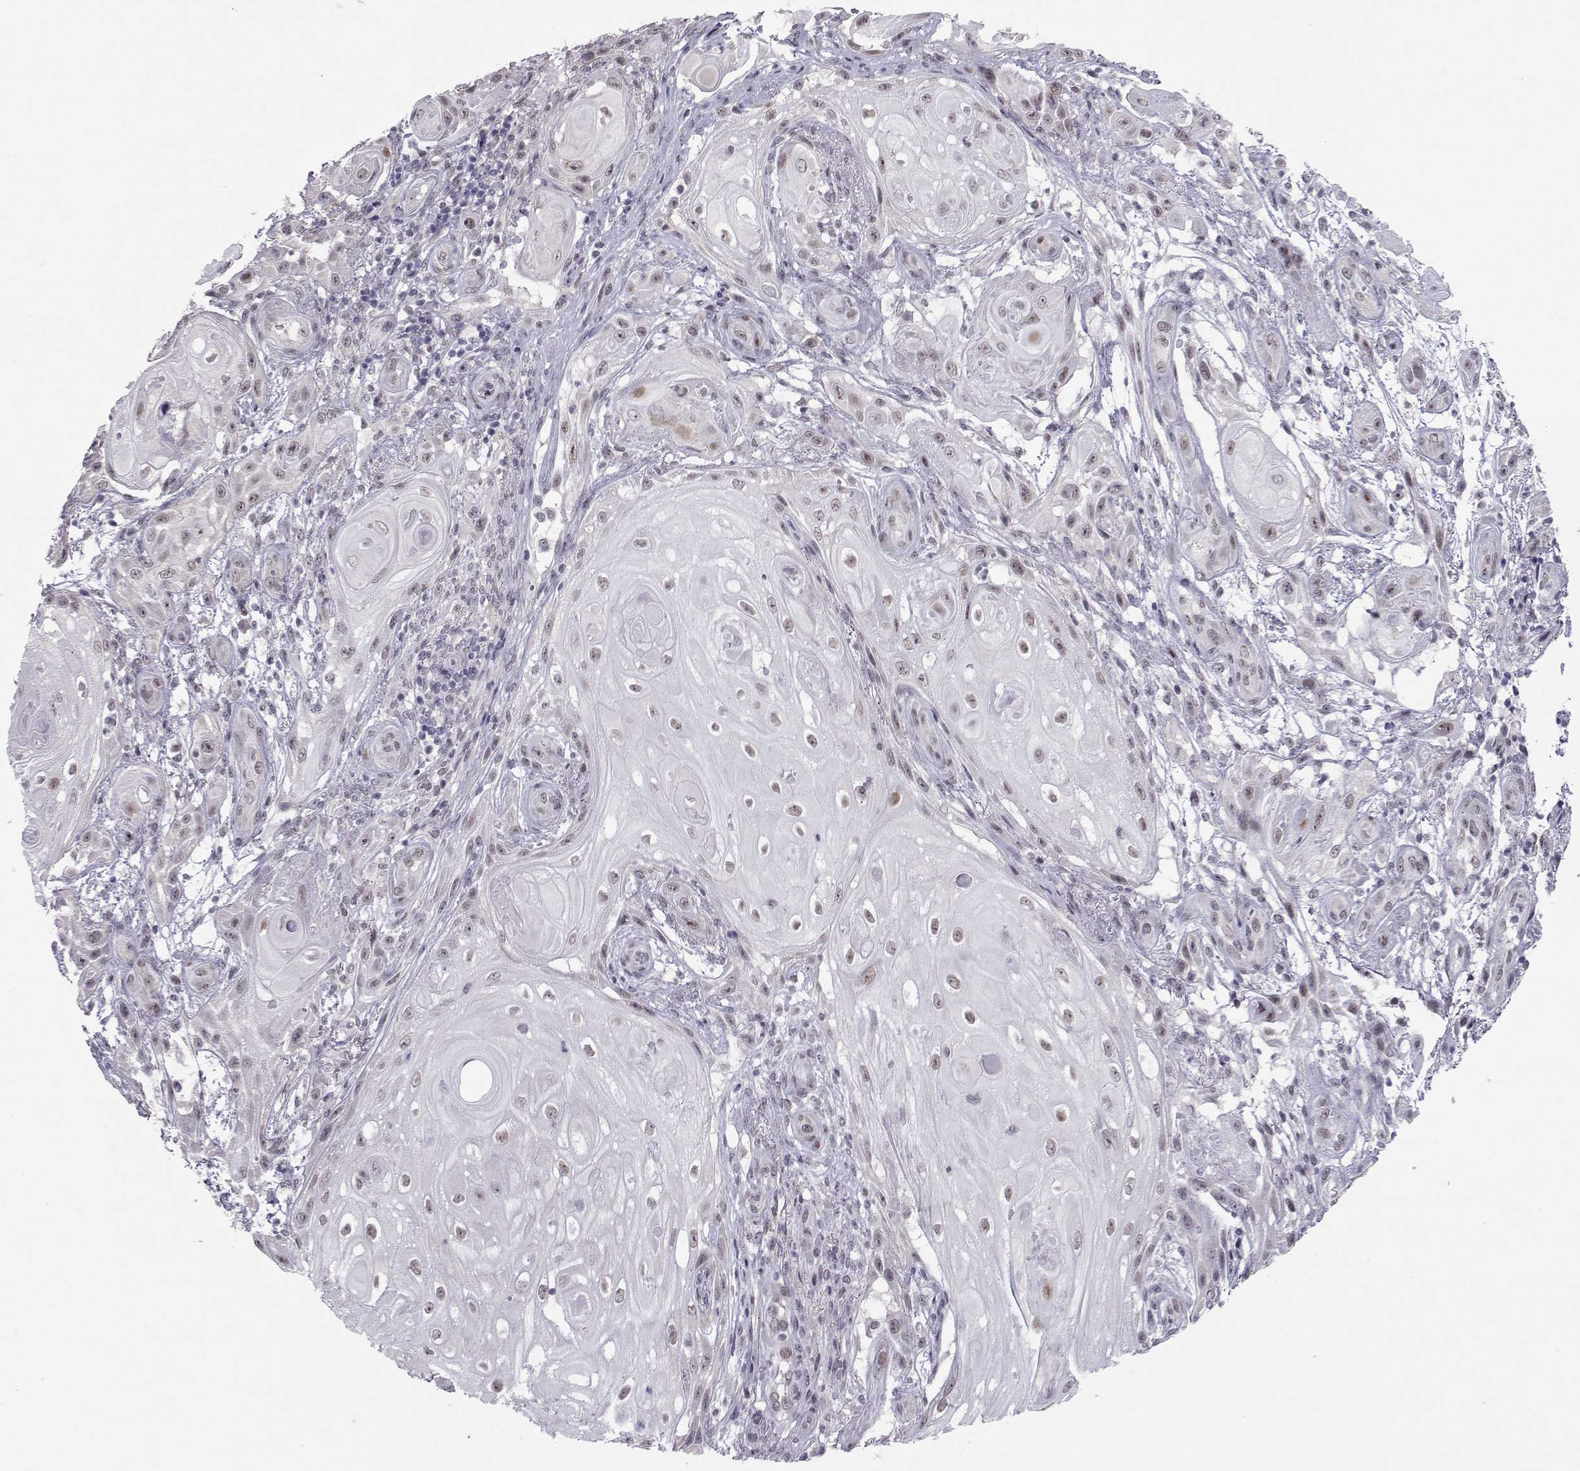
{"staining": {"intensity": "negative", "quantity": "none", "location": "none"}, "tissue": "skin cancer", "cell_type": "Tumor cells", "image_type": "cancer", "snomed": [{"axis": "morphology", "description": "Squamous cell carcinoma, NOS"}, {"axis": "topography", "description": "Skin"}], "caption": "Human skin squamous cell carcinoma stained for a protein using IHC demonstrates no expression in tumor cells.", "gene": "SIX6", "patient": {"sex": "male", "age": 62}}